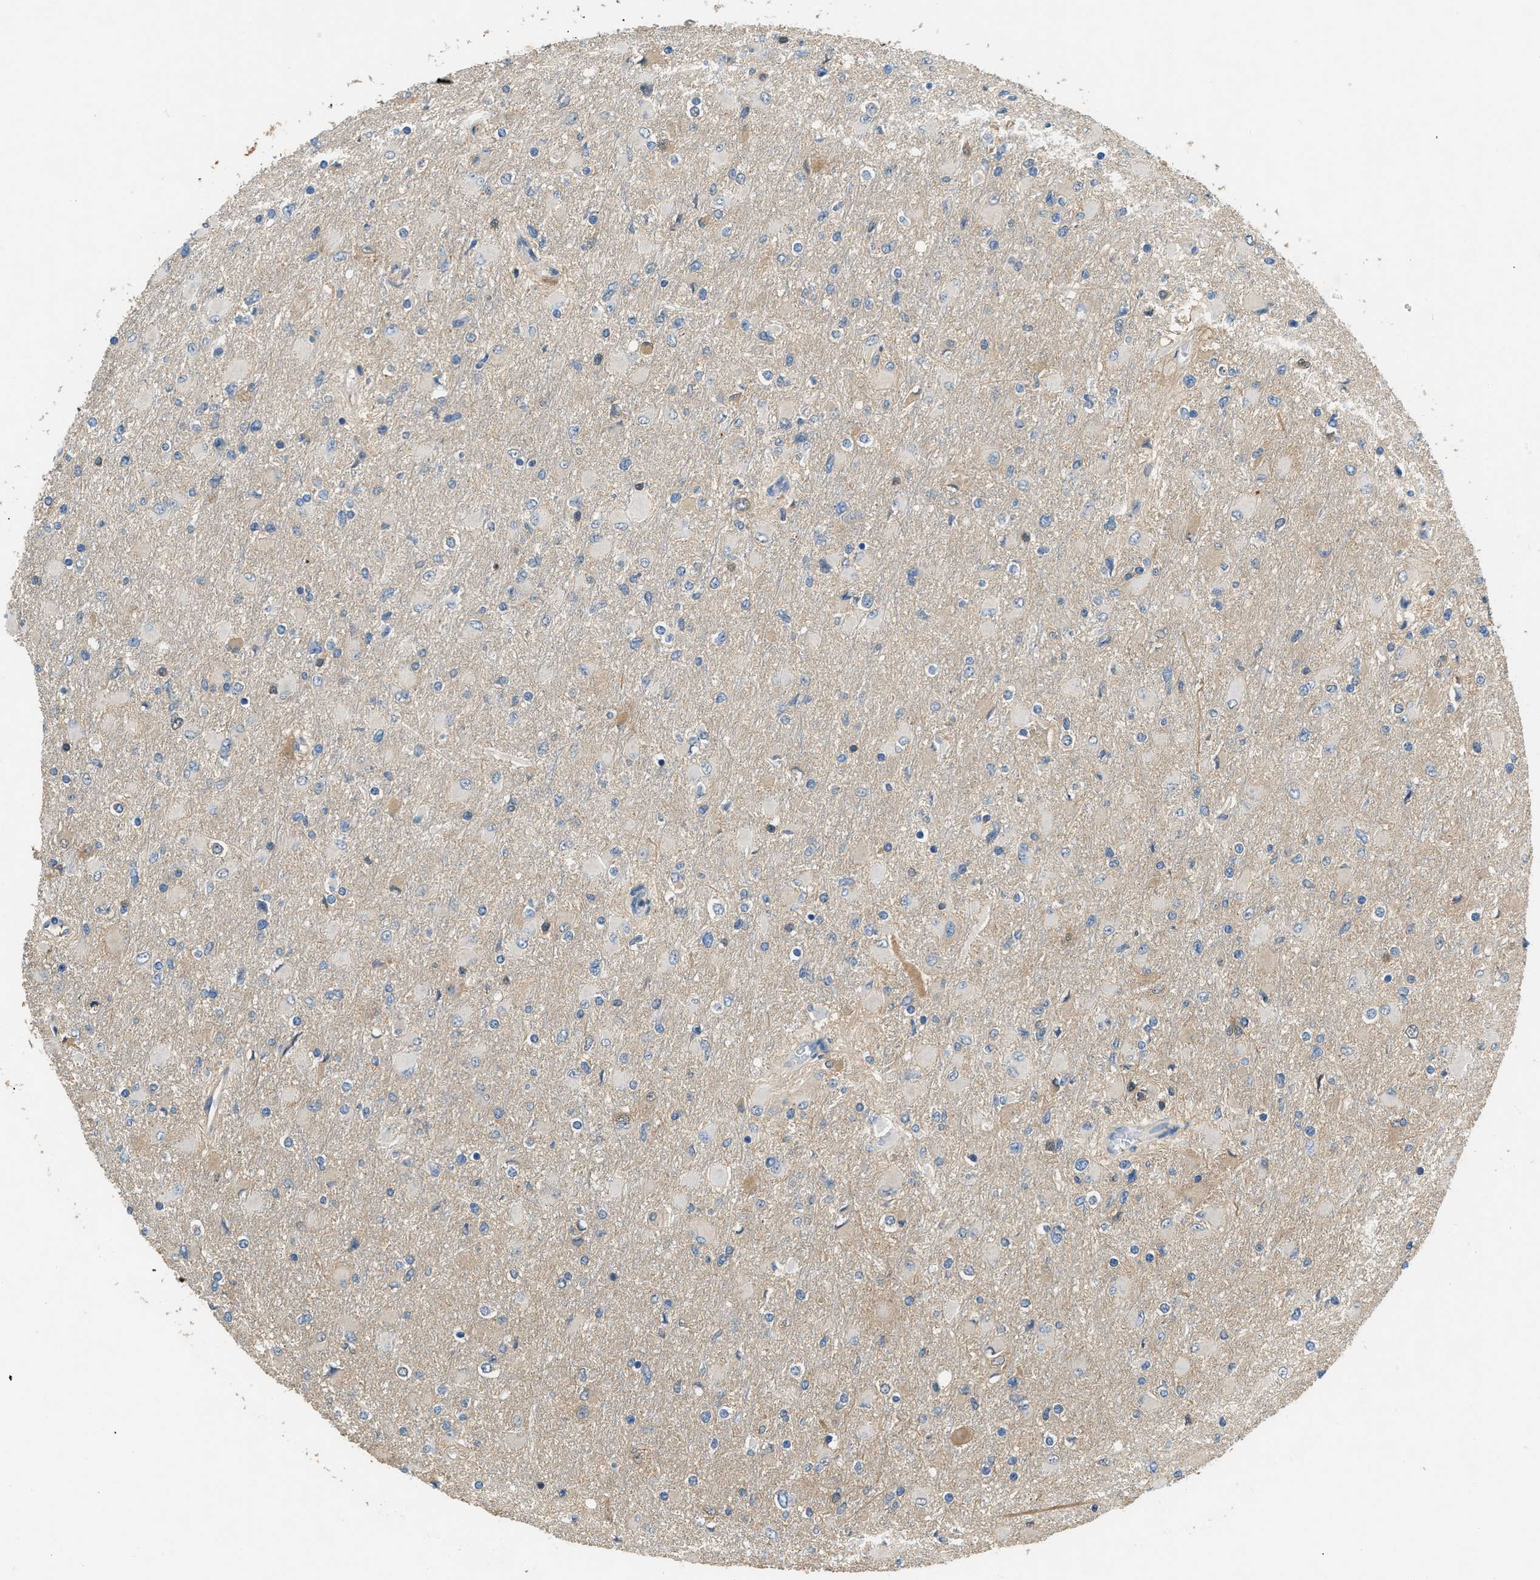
{"staining": {"intensity": "weak", "quantity": "<25%", "location": "cytoplasmic/membranous"}, "tissue": "glioma", "cell_type": "Tumor cells", "image_type": "cancer", "snomed": [{"axis": "morphology", "description": "Glioma, malignant, High grade"}, {"axis": "topography", "description": "Cerebral cortex"}], "caption": "There is no significant expression in tumor cells of high-grade glioma (malignant).", "gene": "STC1", "patient": {"sex": "female", "age": 36}}